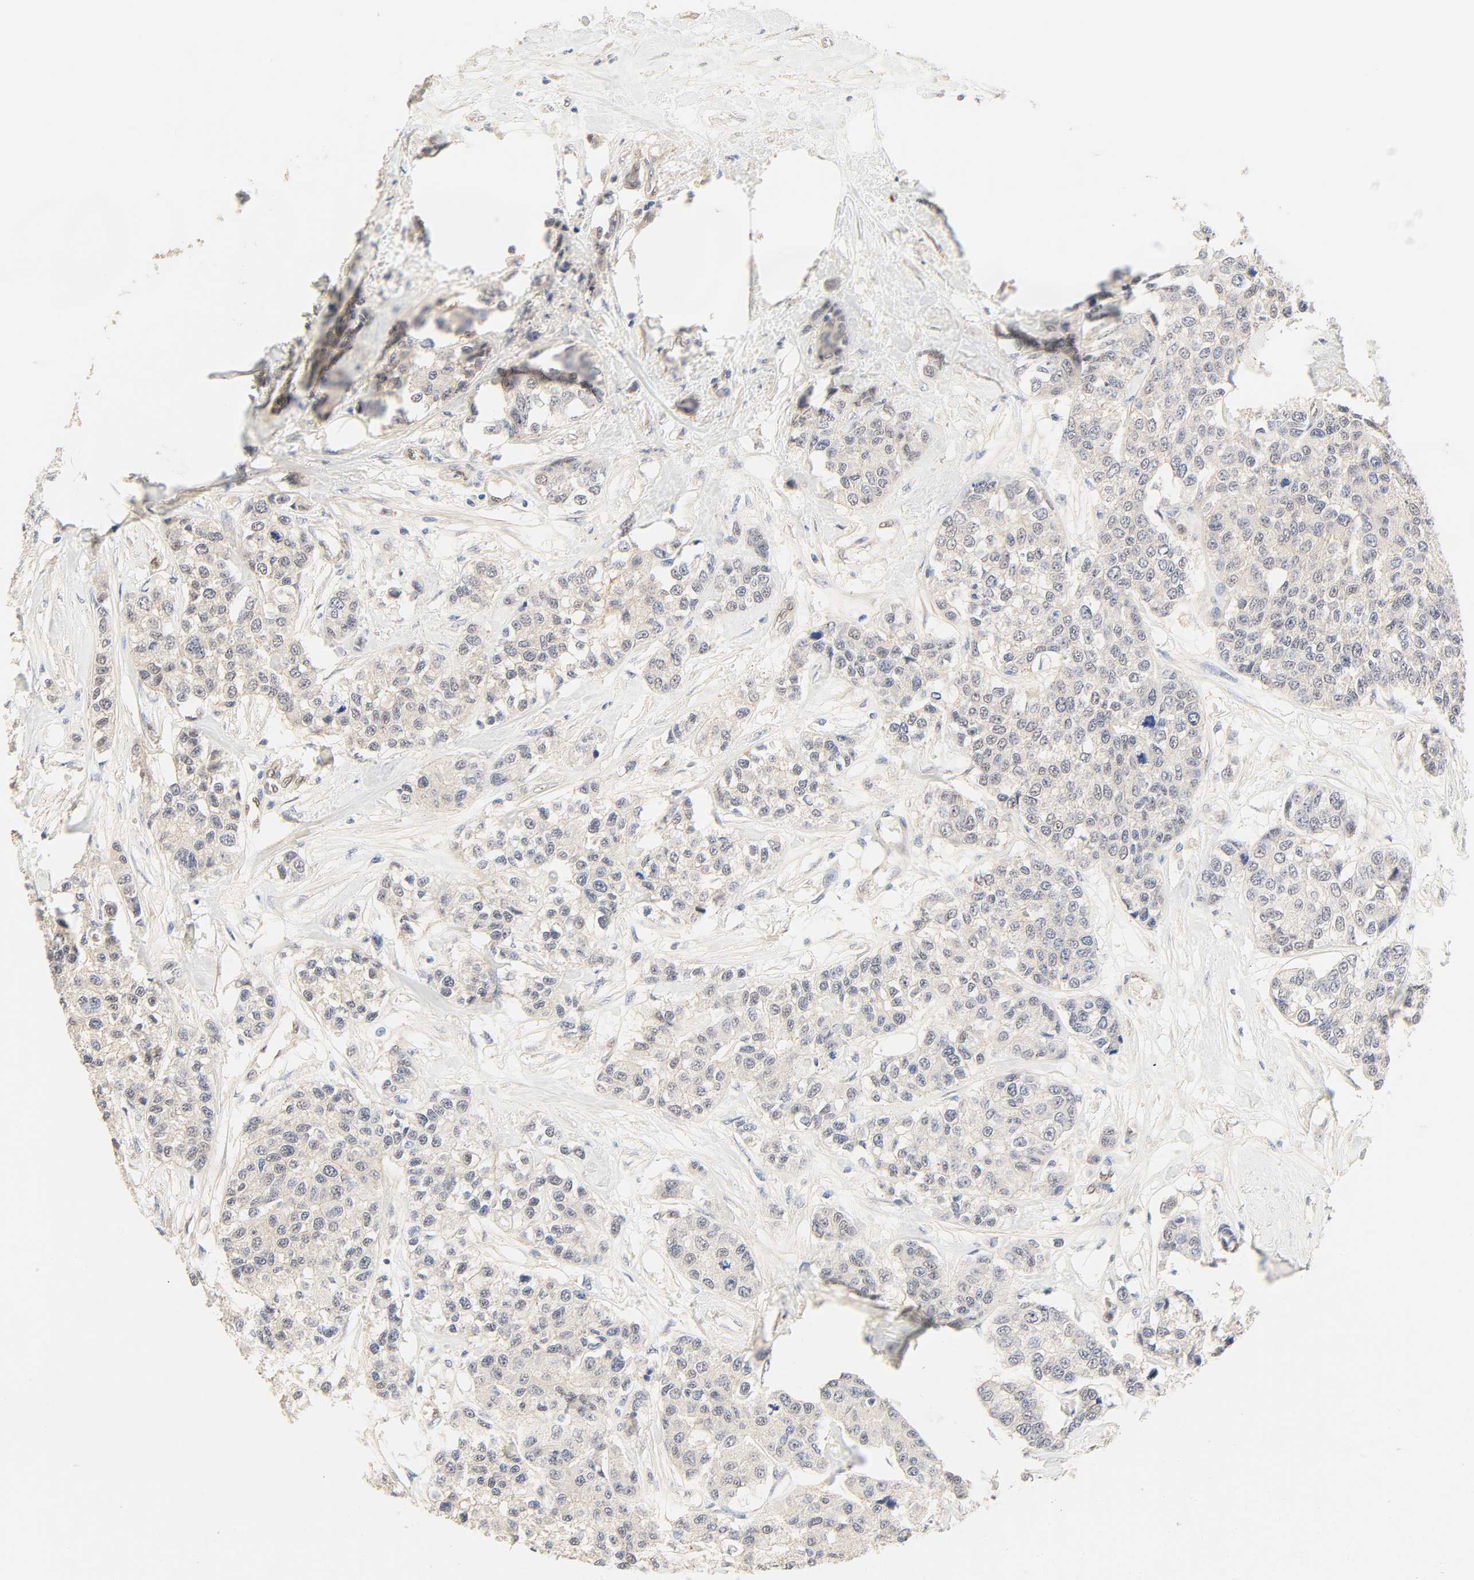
{"staining": {"intensity": "negative", "quantity": "none", "location": "none"}, "tissue": "breast cancer", "cell_type": "Tumor cells", "image_type": "cancer", "snomed": [{"axis": "morphology", "description": "Duct carcinoma"}, {"axis": "topography", "description": "Breast"}], "caption": "An immunohistochemistry image of breast cancer (invasive ductal carcinoma) is shown. There is no staining in tumor cells of breast cancer (invasive ductal carcinoma).", "gene": "BORCS8-MEF2B", "patient": {"sex": "female", "age": 51}}